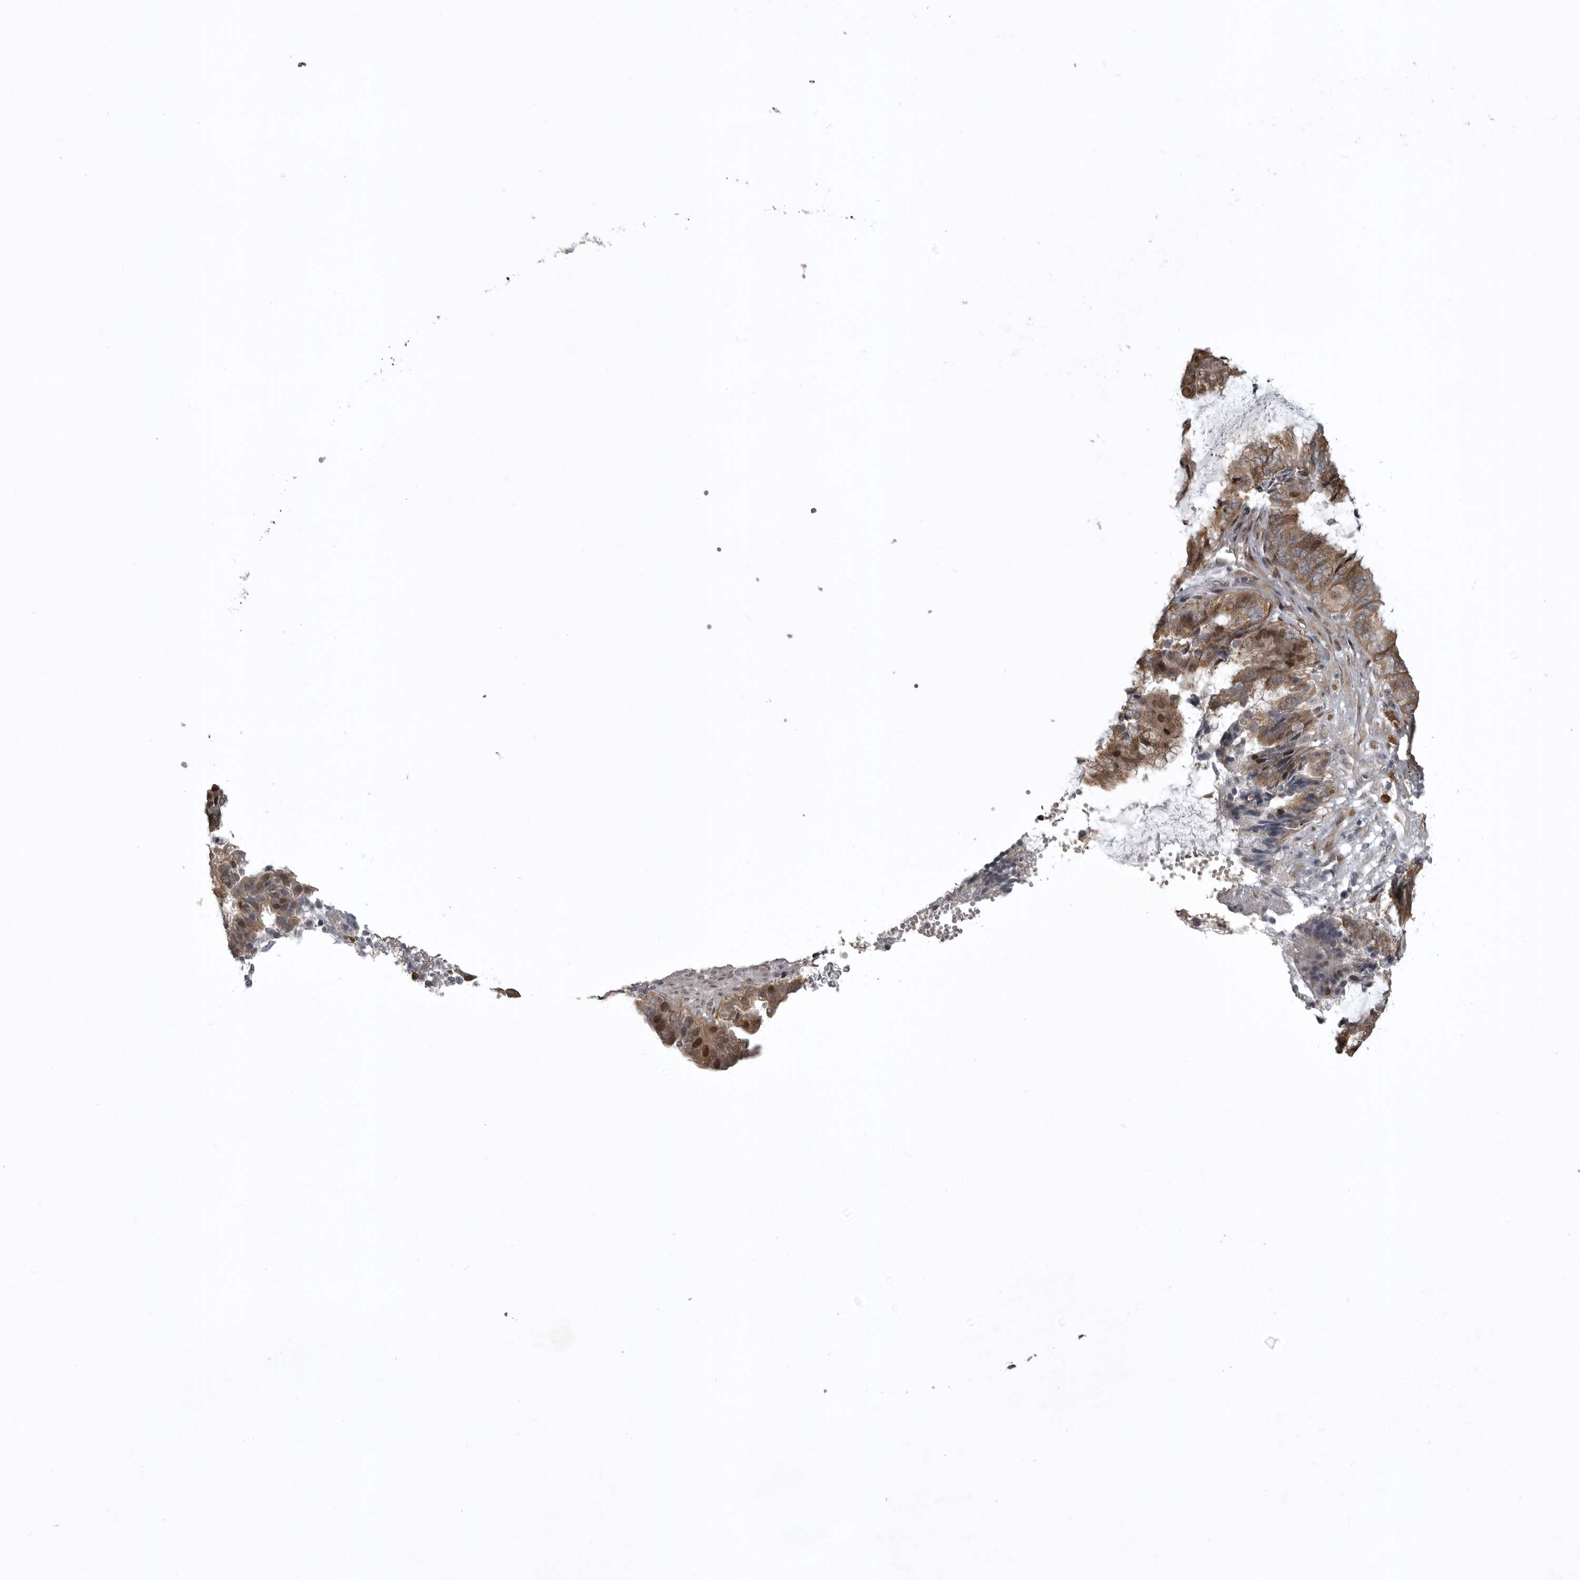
{"staining": {"intensity": "moderate", "quantity": ">75%", "location": "cytoplasmic/membranous,nuclear"}, "tissue": "endometrial cancer", "cell_type": "Tumor cells", "image_type": "cancer", "snomed": [{"axis": "morphology", "description": "Adenocarcinoma, NOS"}, {"axis": "topography", "description": "Endometrium"}], "caption": "The immunohistochemical stain labels moderate cytoplasmic/membranous and nuclear positivity in tumor cells of endometrial adenocarcinoma tissue.", "gene": "SNX16", "patient": {"sex": "female", "age": 49}}